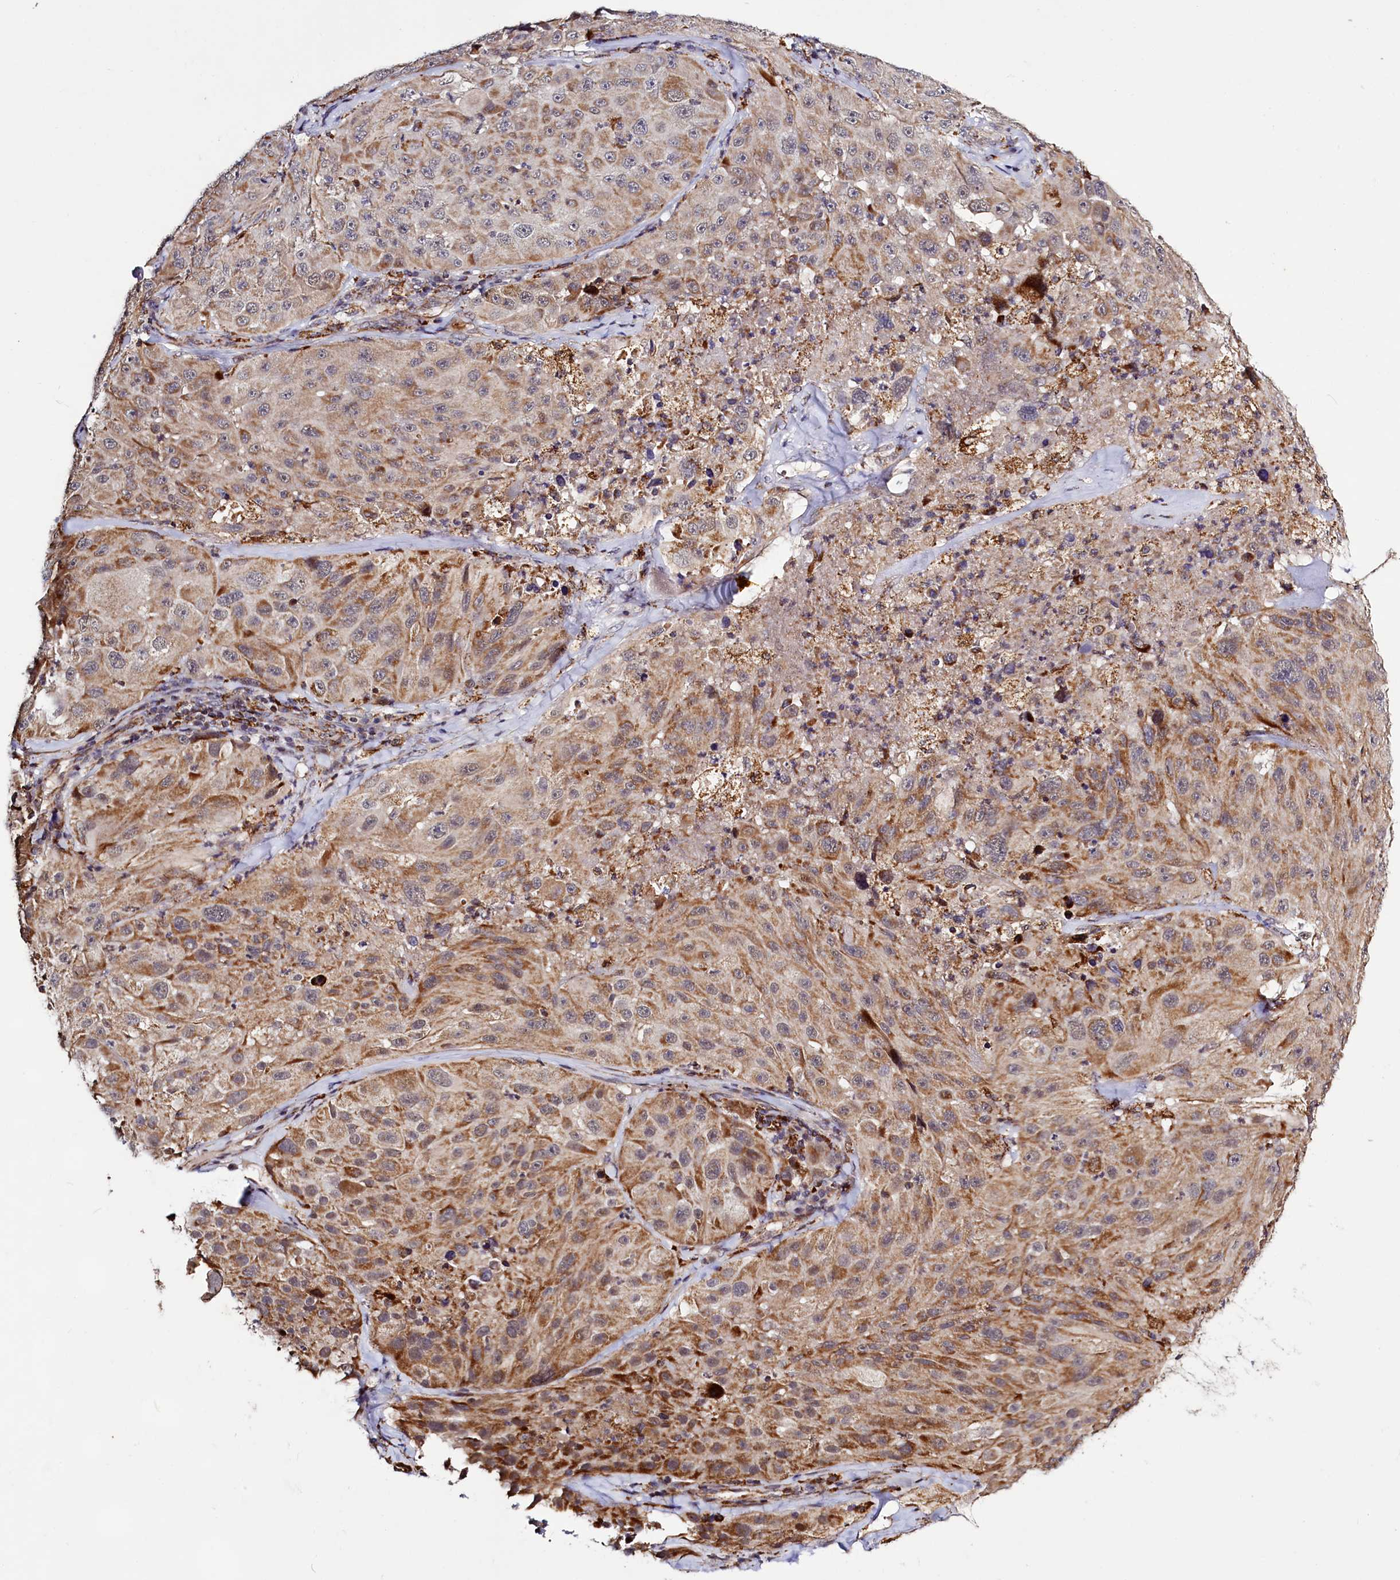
{"staining": {"intensity": "moderate", "quantity": ">75%", "location": "cytoplasmic/membranous"}, "tissue": "melanoma", "cell_type": "Tumor cells", "image_type": "cancer", "snomed": [{"axis": "morphology", "description": "Malignant melanoma, Metastatic site"}, {"axis": "topography", "description": "Lymph node"}], "caption": "Malignant melanoma (metastatic site) stained with a brown dye demonstrates moderate cytoplasmic/membranous positive expression in approximately >75% of tumor cells.", "gene": "DYNC2H1", "patient": {"sex": "male", "age": 62}}